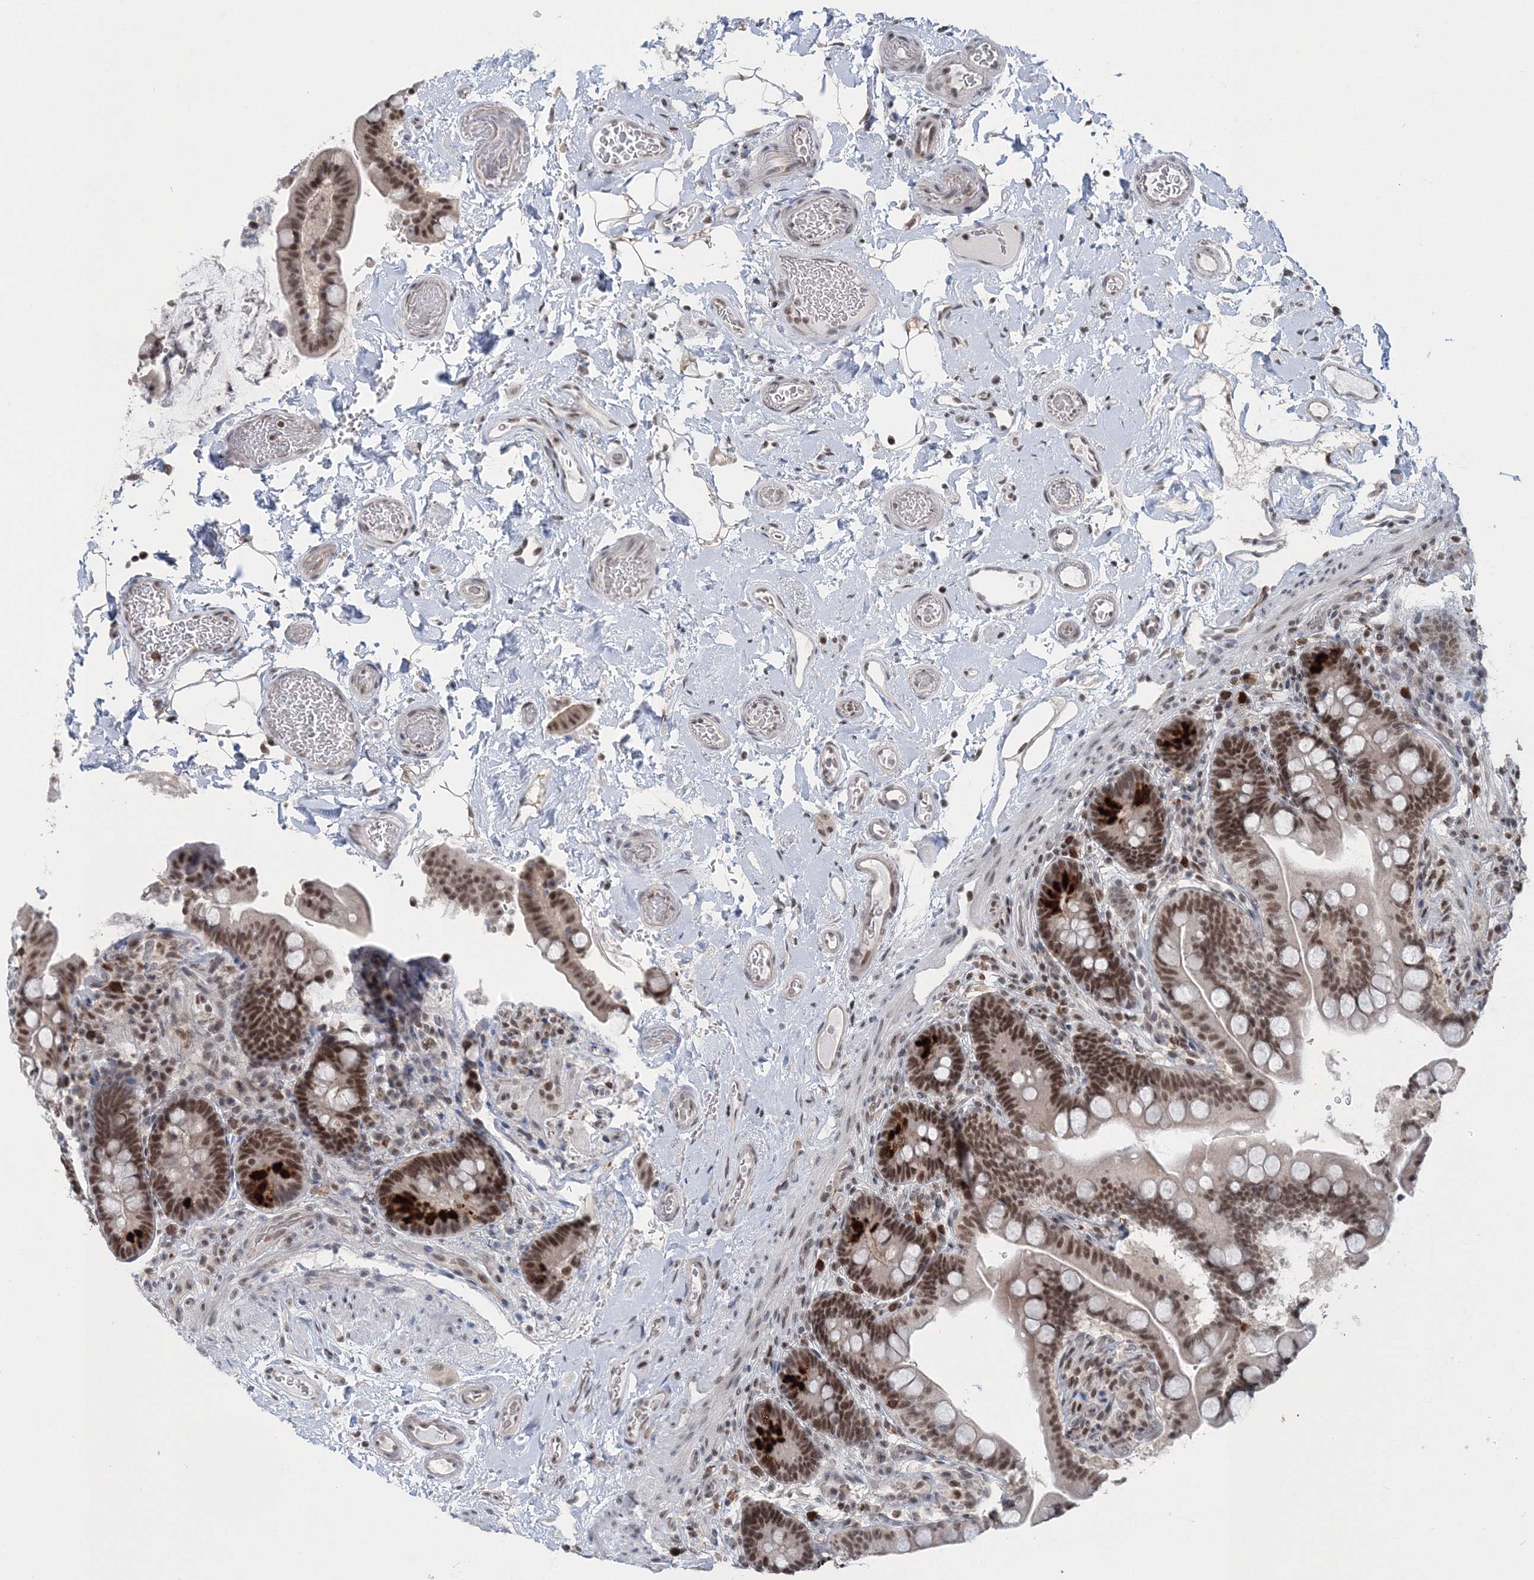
{"staining": {"intensity": "weak", "quantity": ">75%", "location": "nuclear"}, "tissue": "colon", "cell_type": "Endothelial cells", "image_type": "normal", "snomed": [{"axis": "morphology", "description": "Normal tissue, NOS"}, {"axis": "topography", "description": "Smooth muscle"}, {"axis": "topography", "description": "Colon"}], "caption": "This micrograph shows benign colon stained with immunohistochemistry (IHC) to label a protein in brown. The nuclear of endothelial cells show weak positivity for the protein. Nuclei are counter-stained blue.", "gene": "PDS5A", "patient": {"sex": "male", "age": 73}}